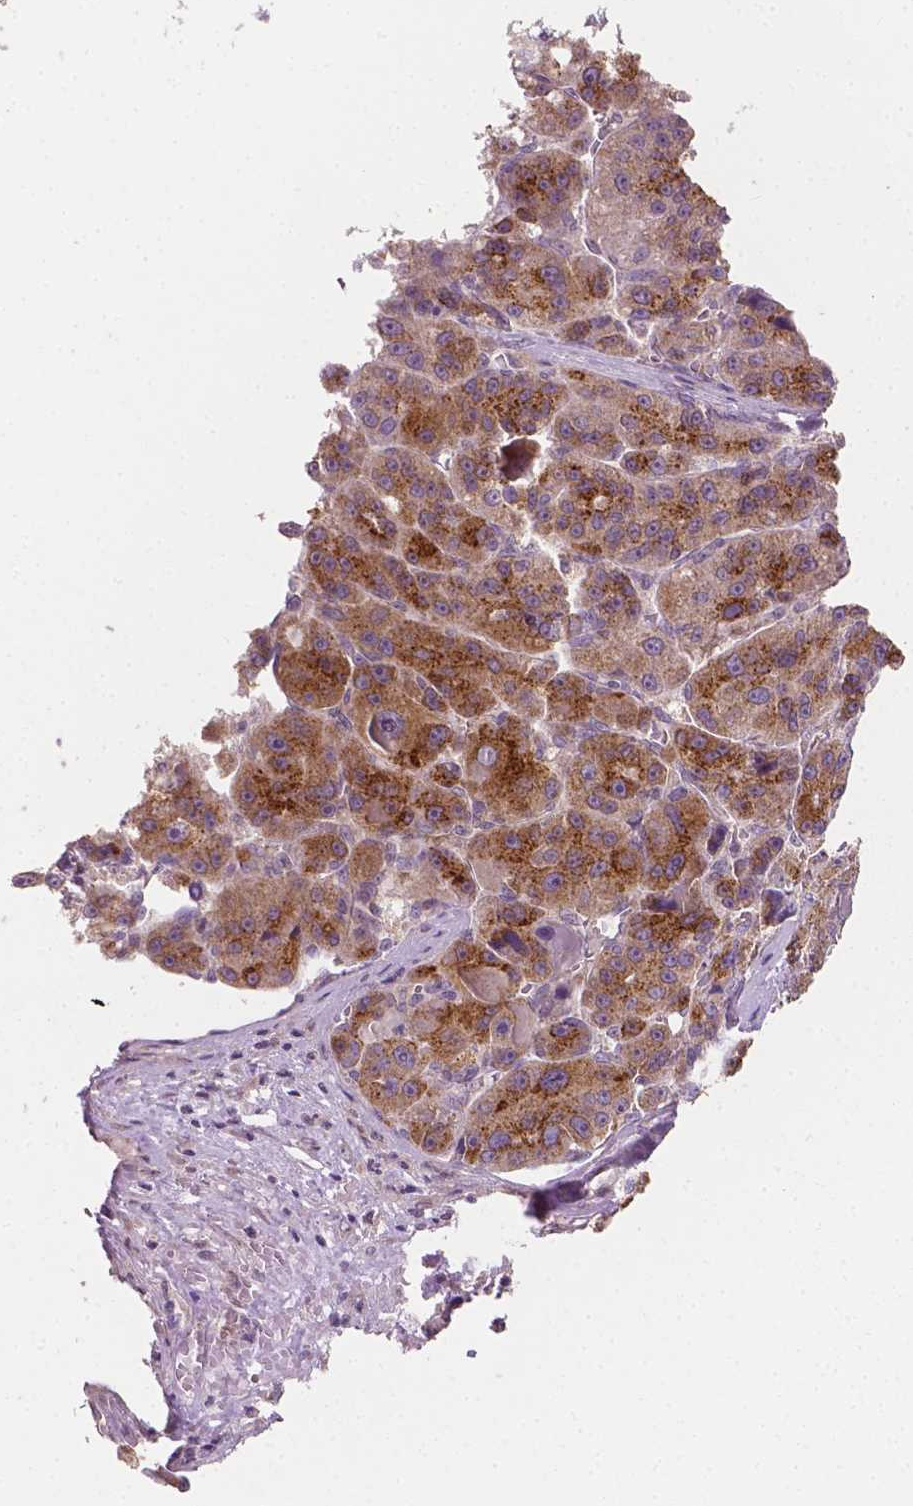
{"staining": {"intensity": "strong", "quantity": ">75%", "location": "cytoplasmic/membranous"}, "tissue": "liver cancer", "cell_type": "Tumor cells", "image_type": "cancer", "snomed": [{"axis": "morphology", "description": "Carcinoma, Hepatocellular, NOS"}, {"axis": "topography", "description": "Liver"}], "caption": "Immunohistochemical staining of human liver cancer (hepatocellular carcinoma) exhibits strong cytoplasmic/membranous protein expression in approximately >75% of tumor cells.", "gene": "EBAG9", "patient": {"sex": "male", "age": 76}}